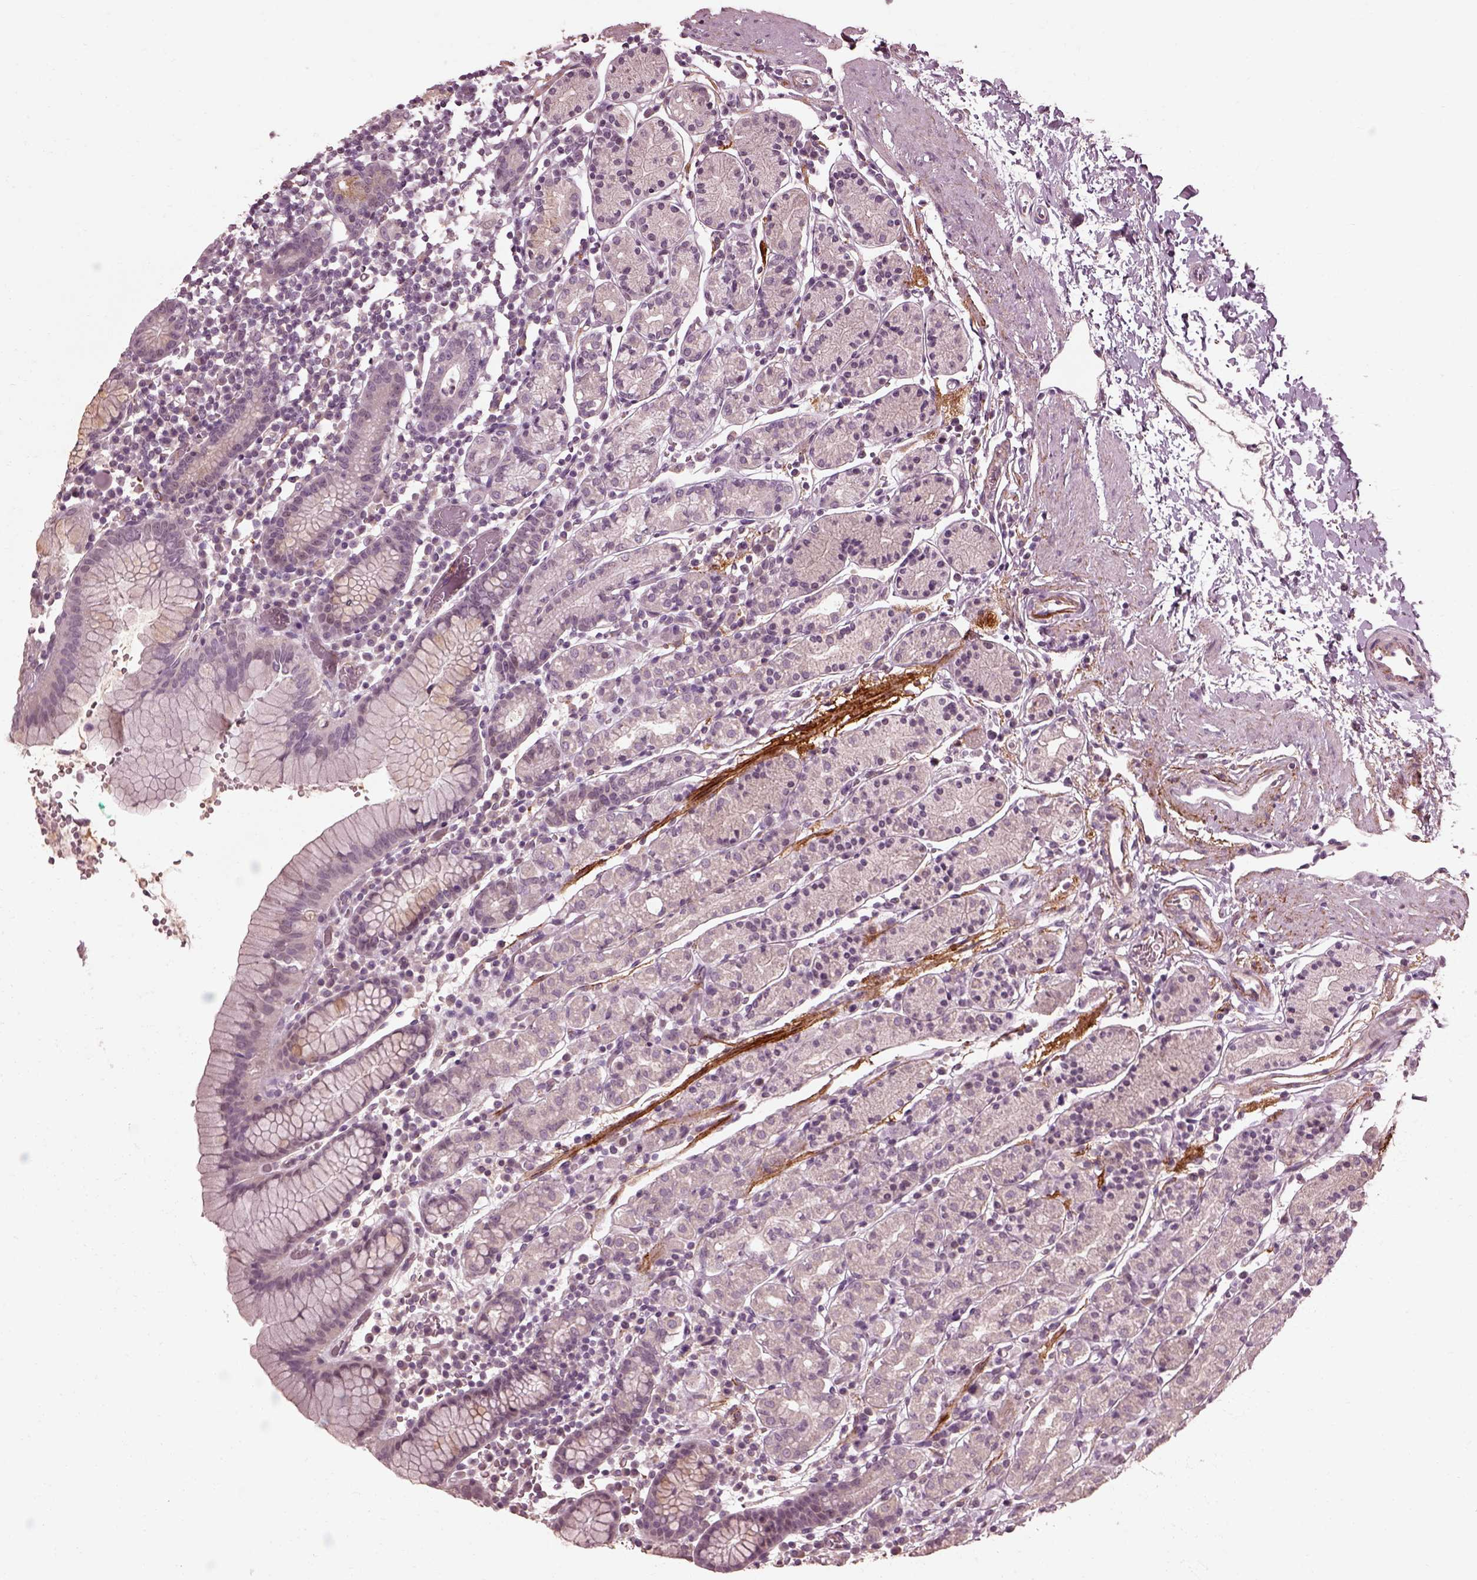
{"staining": {"intensity": "negative", "quantity": "none", "location": "none"}, "tissue": "stomach", "cell_type": "Glandular cells", "image_type": "normal", "snomed": [{"axis": "morphology", "description": "Normal tissue, NOS"}, {"axis": "topography", "description": "Stomach, upper"}, {"axis": "topography", "description": "Stomach"}], "caption": "Human stomach stained for a protein using immunohistochemistry shows no positivity in glandular cells.", "gene": "EFEMP1", "patient": {"sex": "male", "age": 62}}